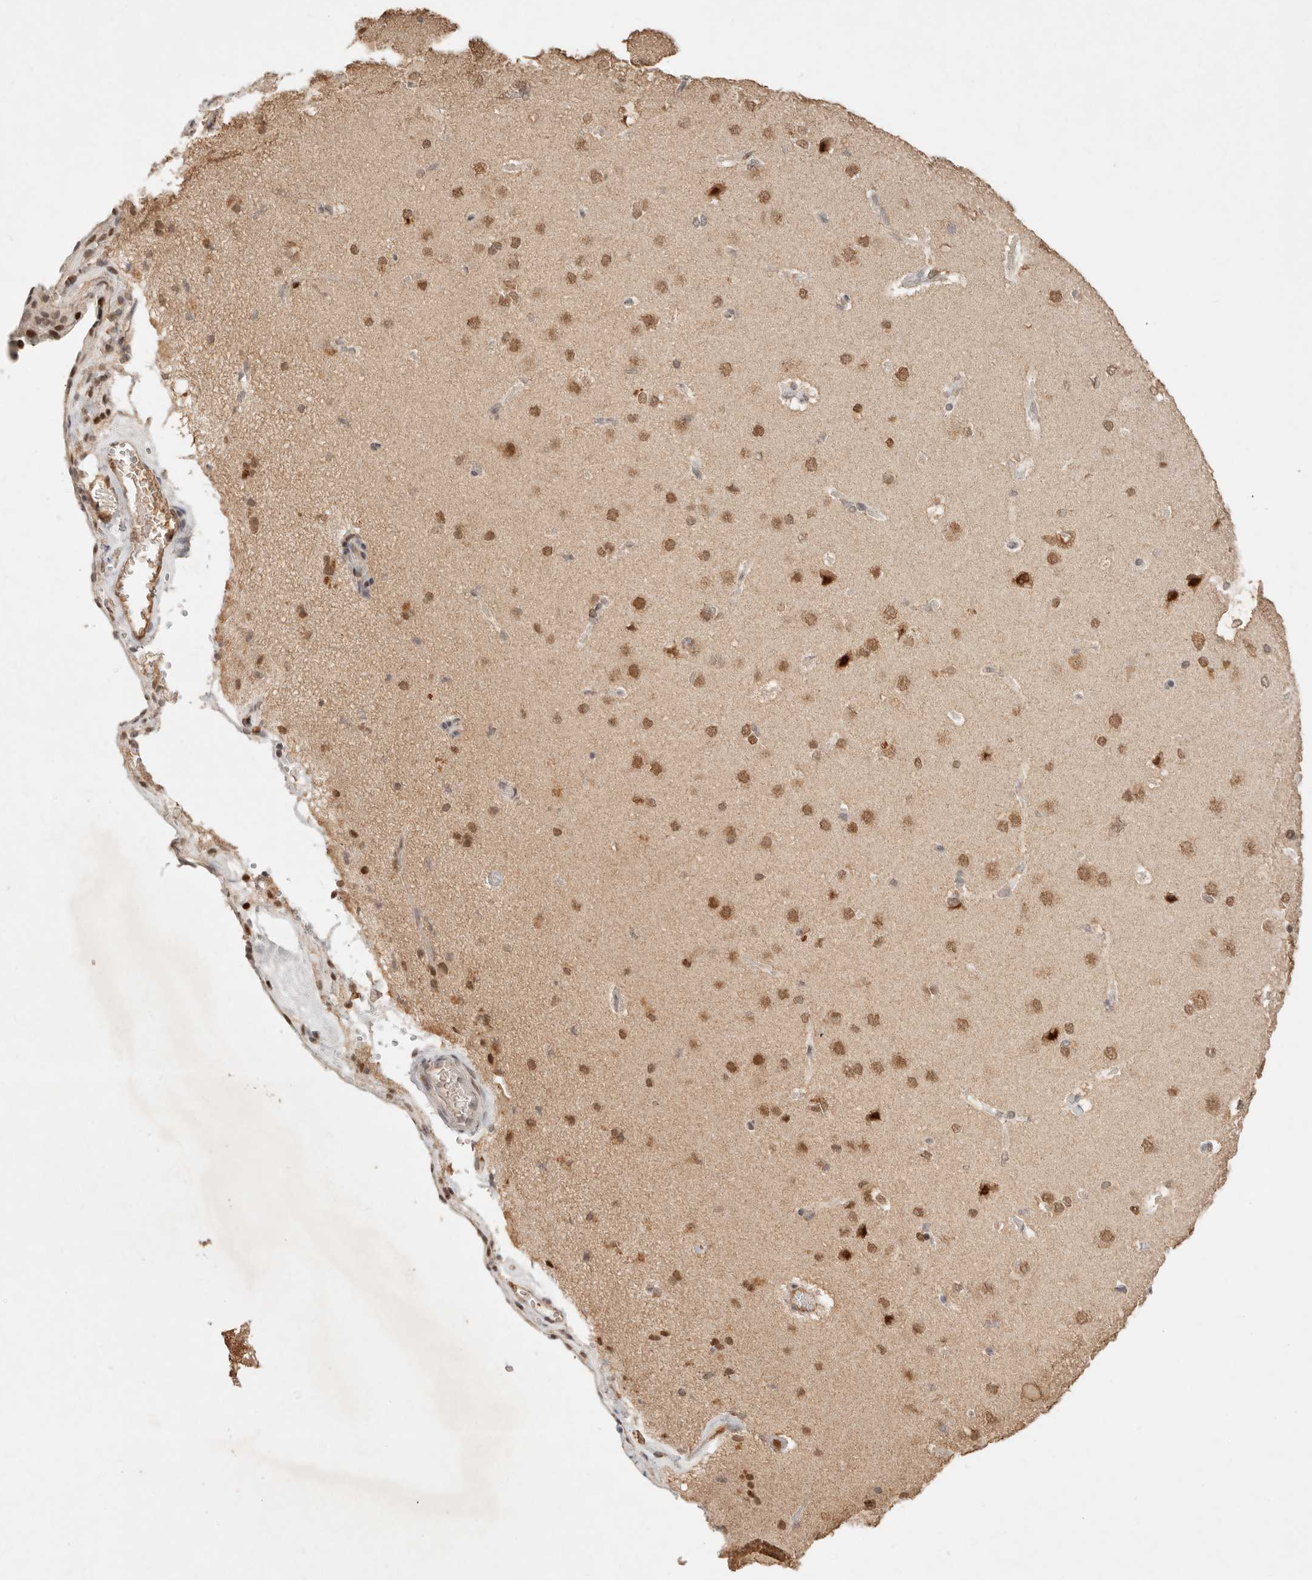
{"staining": {"intensity": "weak", "quantity": ">75%", "location": "nuclear"}, "tissue": "cerebral cortex", "cell_type": "Endothelial cells", "image_type": "normal", "snomed": [{"axis": "morphology", "description": "Normal tissue, NOS"}, {"axis": "topography", "description": "Cerebral cortex"}], "caption": "Cerebral cortex stained with DAB IHC reveals low levels of weak nuclear staining in approximately >75% of endothelial cells.", "gene": "NPAS2", "patient": {"sex": "male", "age": 62}}